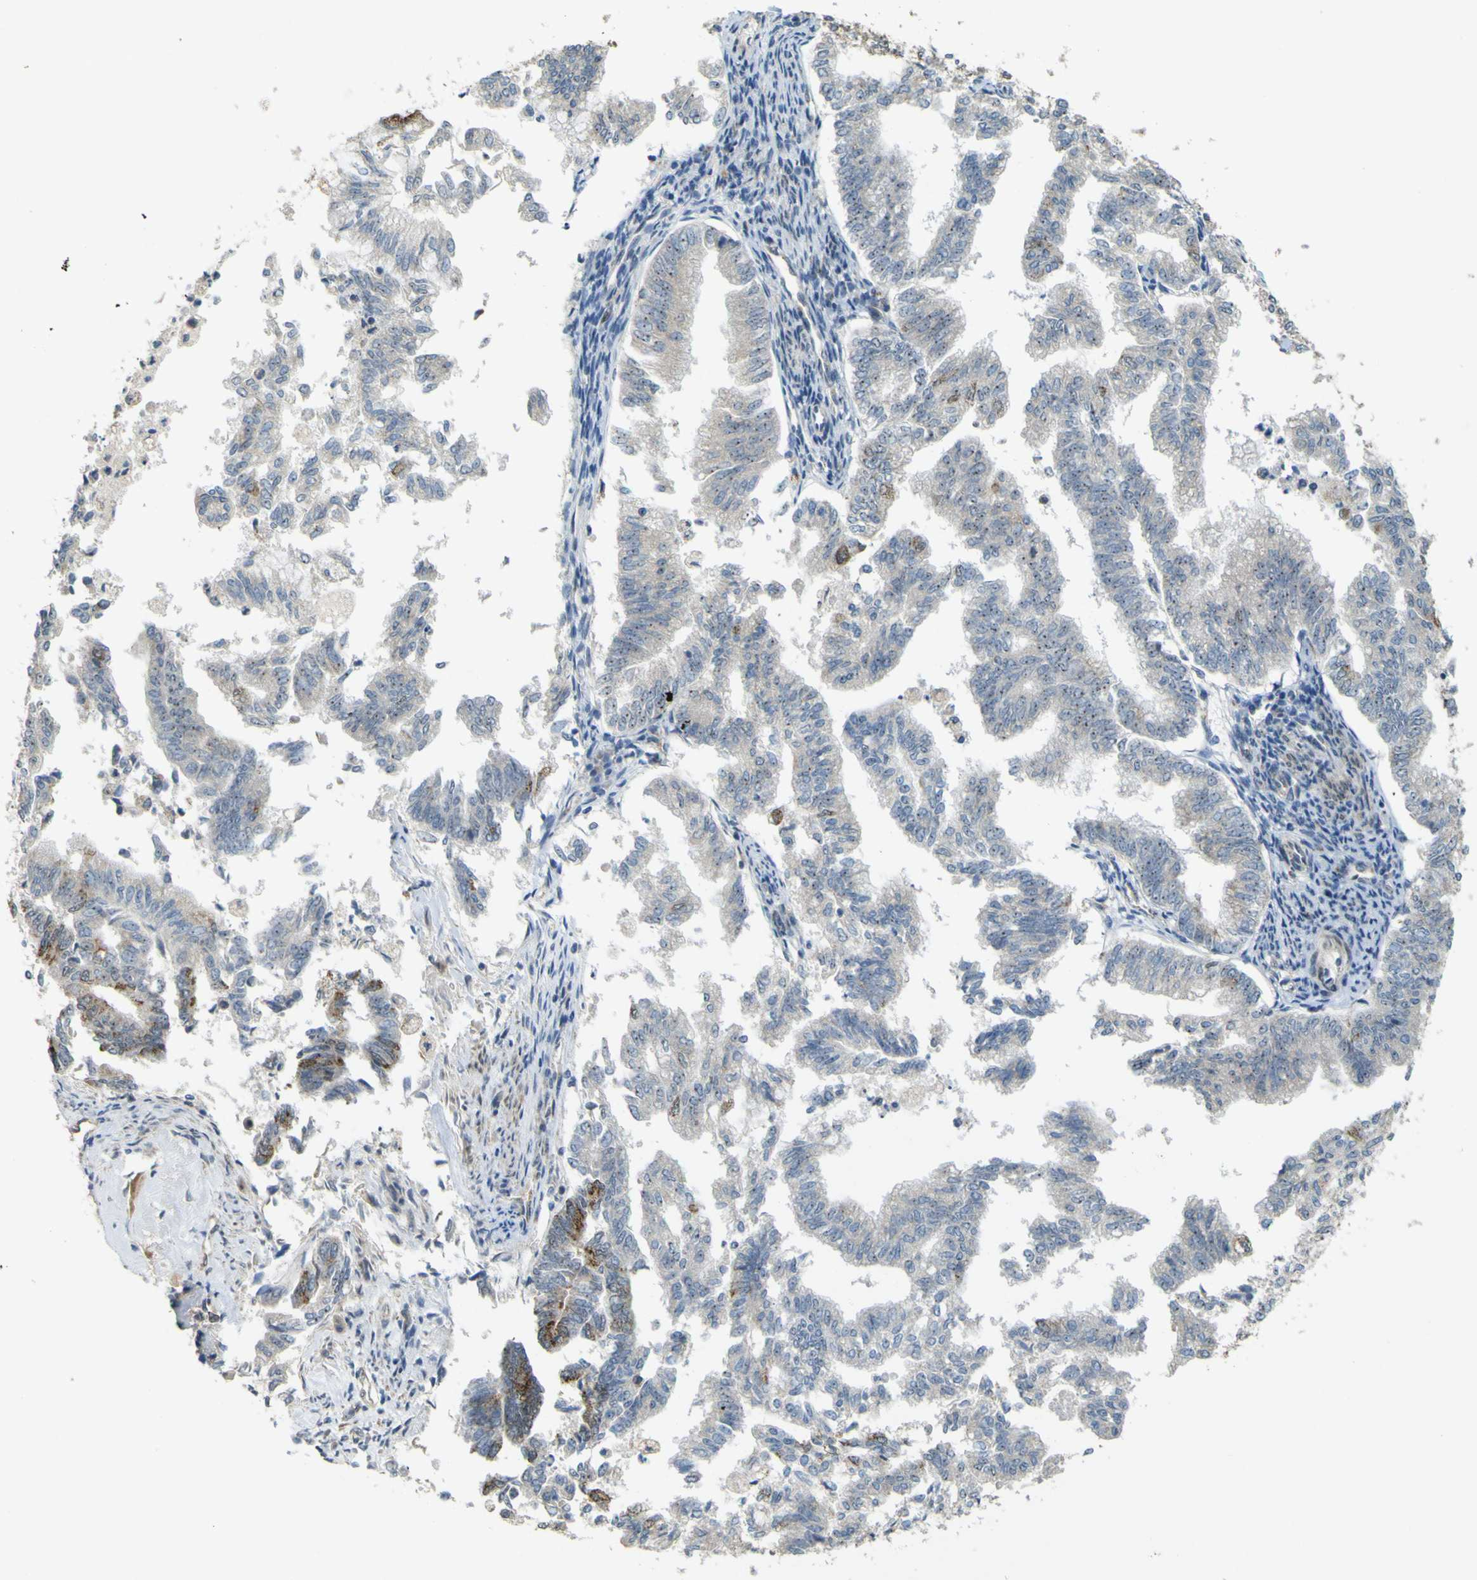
{"staining": {"intensity": "moderate", "quantity": "<25%", "location": "cytoplasmic/membranous,nuclear"}, "tissue": "endometrial cancer", "cell_type": "Tumor cells", "image_type": "cancer", "snomed": [{"axis": "morphology", "description": "Necrosis, NOS"}, {"axis": "morphology", "description": "Adenocarcinoma, NOS"}, {"axis": "topography", "description": "Endometrium"}], "caption": "Immunohistochemical staining of endometrial cancer (adenocarcinoma) demonstrates low levels of moderate cytoplasmic/membranous and nuclear staining in about <25% of tumor cells. The staining was performed using DAB to visualize the protein expression in brown, while the nuclei were stained in blue with hematoxylin (Magnification: 20x).", "gene": "ACBD5", "patient": {"sex": "female", "age": 79}}